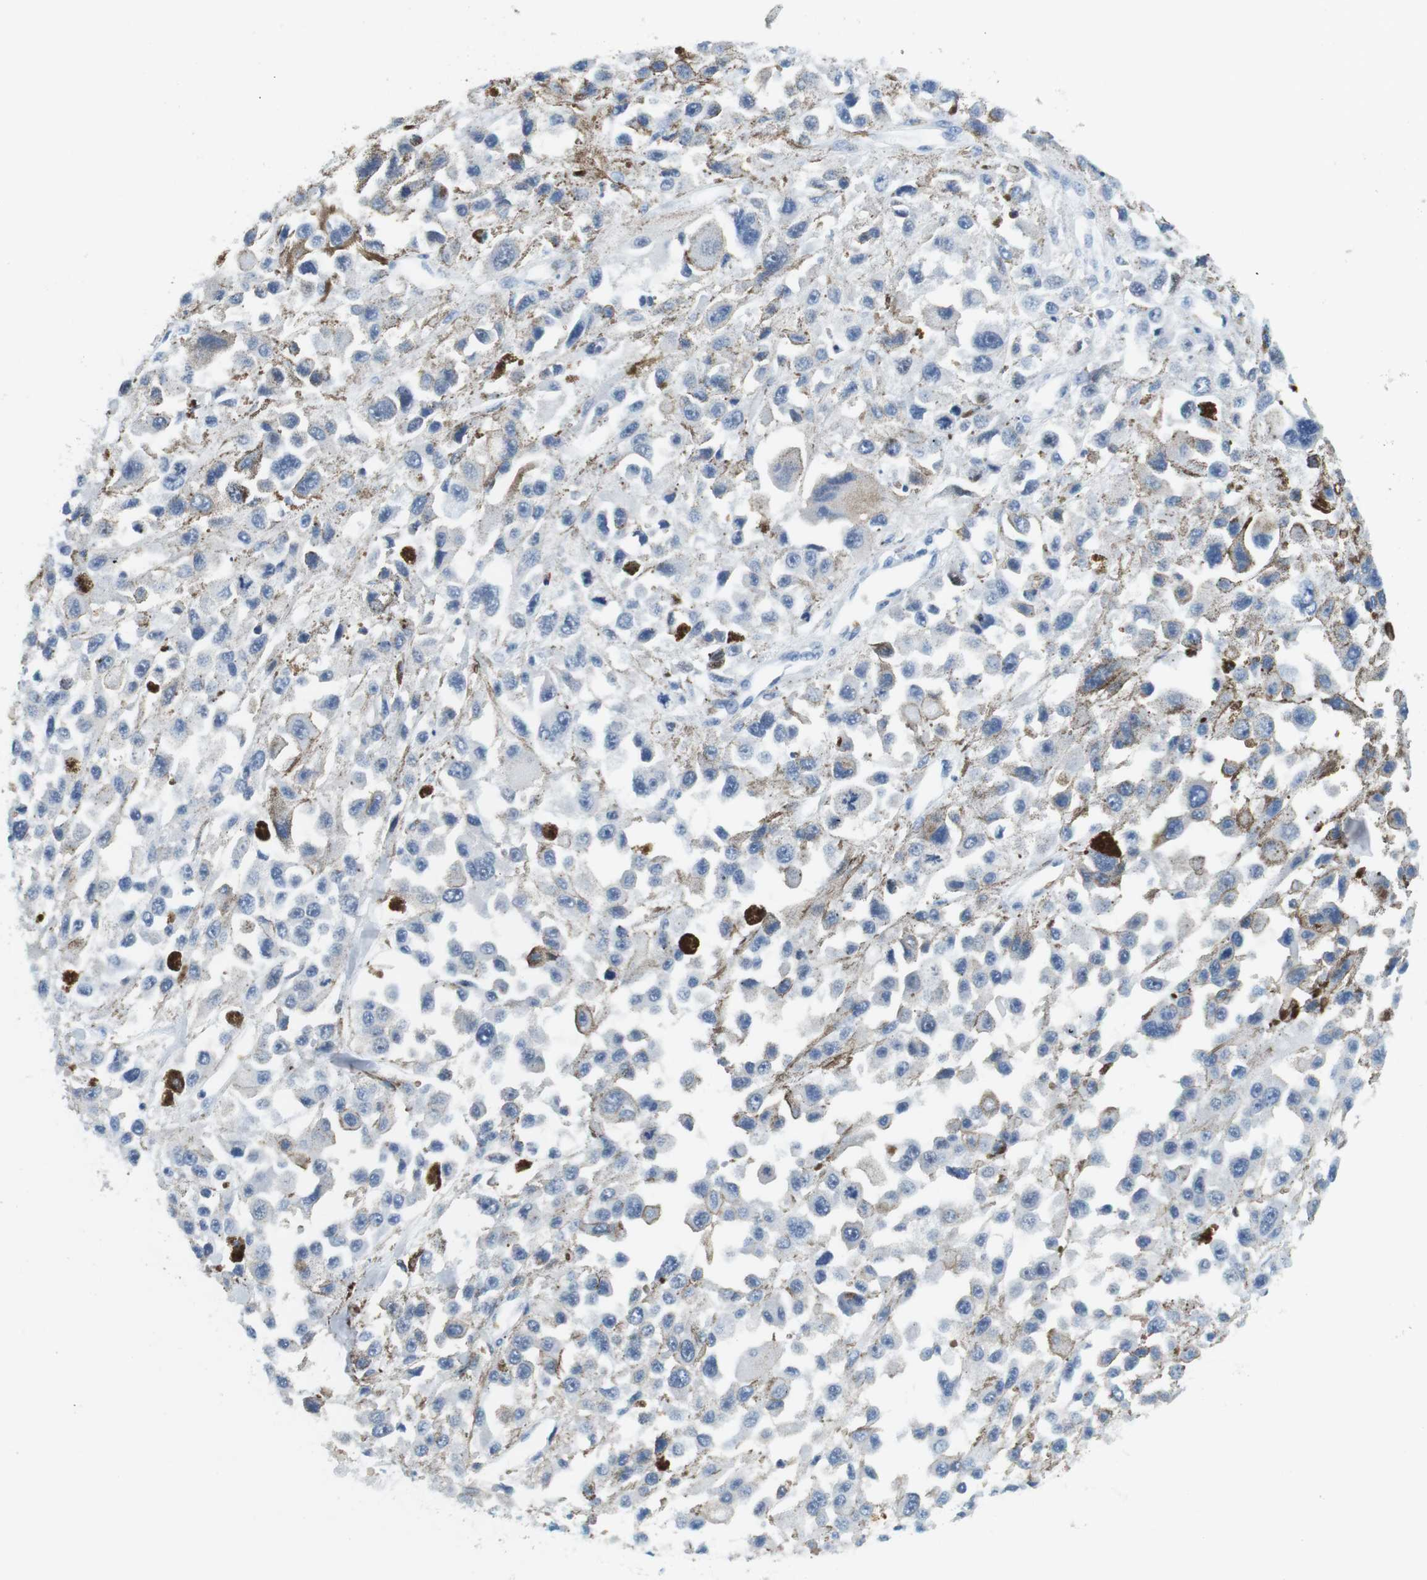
{"staining": {"intensity": "negative", "quantity": "none", "location": "none"}, "tissue": "melanoma", "cell_type": "Tumor cells", "image_type": "cancer", "snomed": [{"axis": "morphology", "description": "Malignant melanoma, Metastatic site"}, {"axis": "topography", "description": "Lymph node"}], "caption": "Histopathology image shows no significant protein expression in tumor cells of malignant melanoma (metastatic site).", "gene": "TFAP2C", "patient": {"sex": "male", "age": 59}}